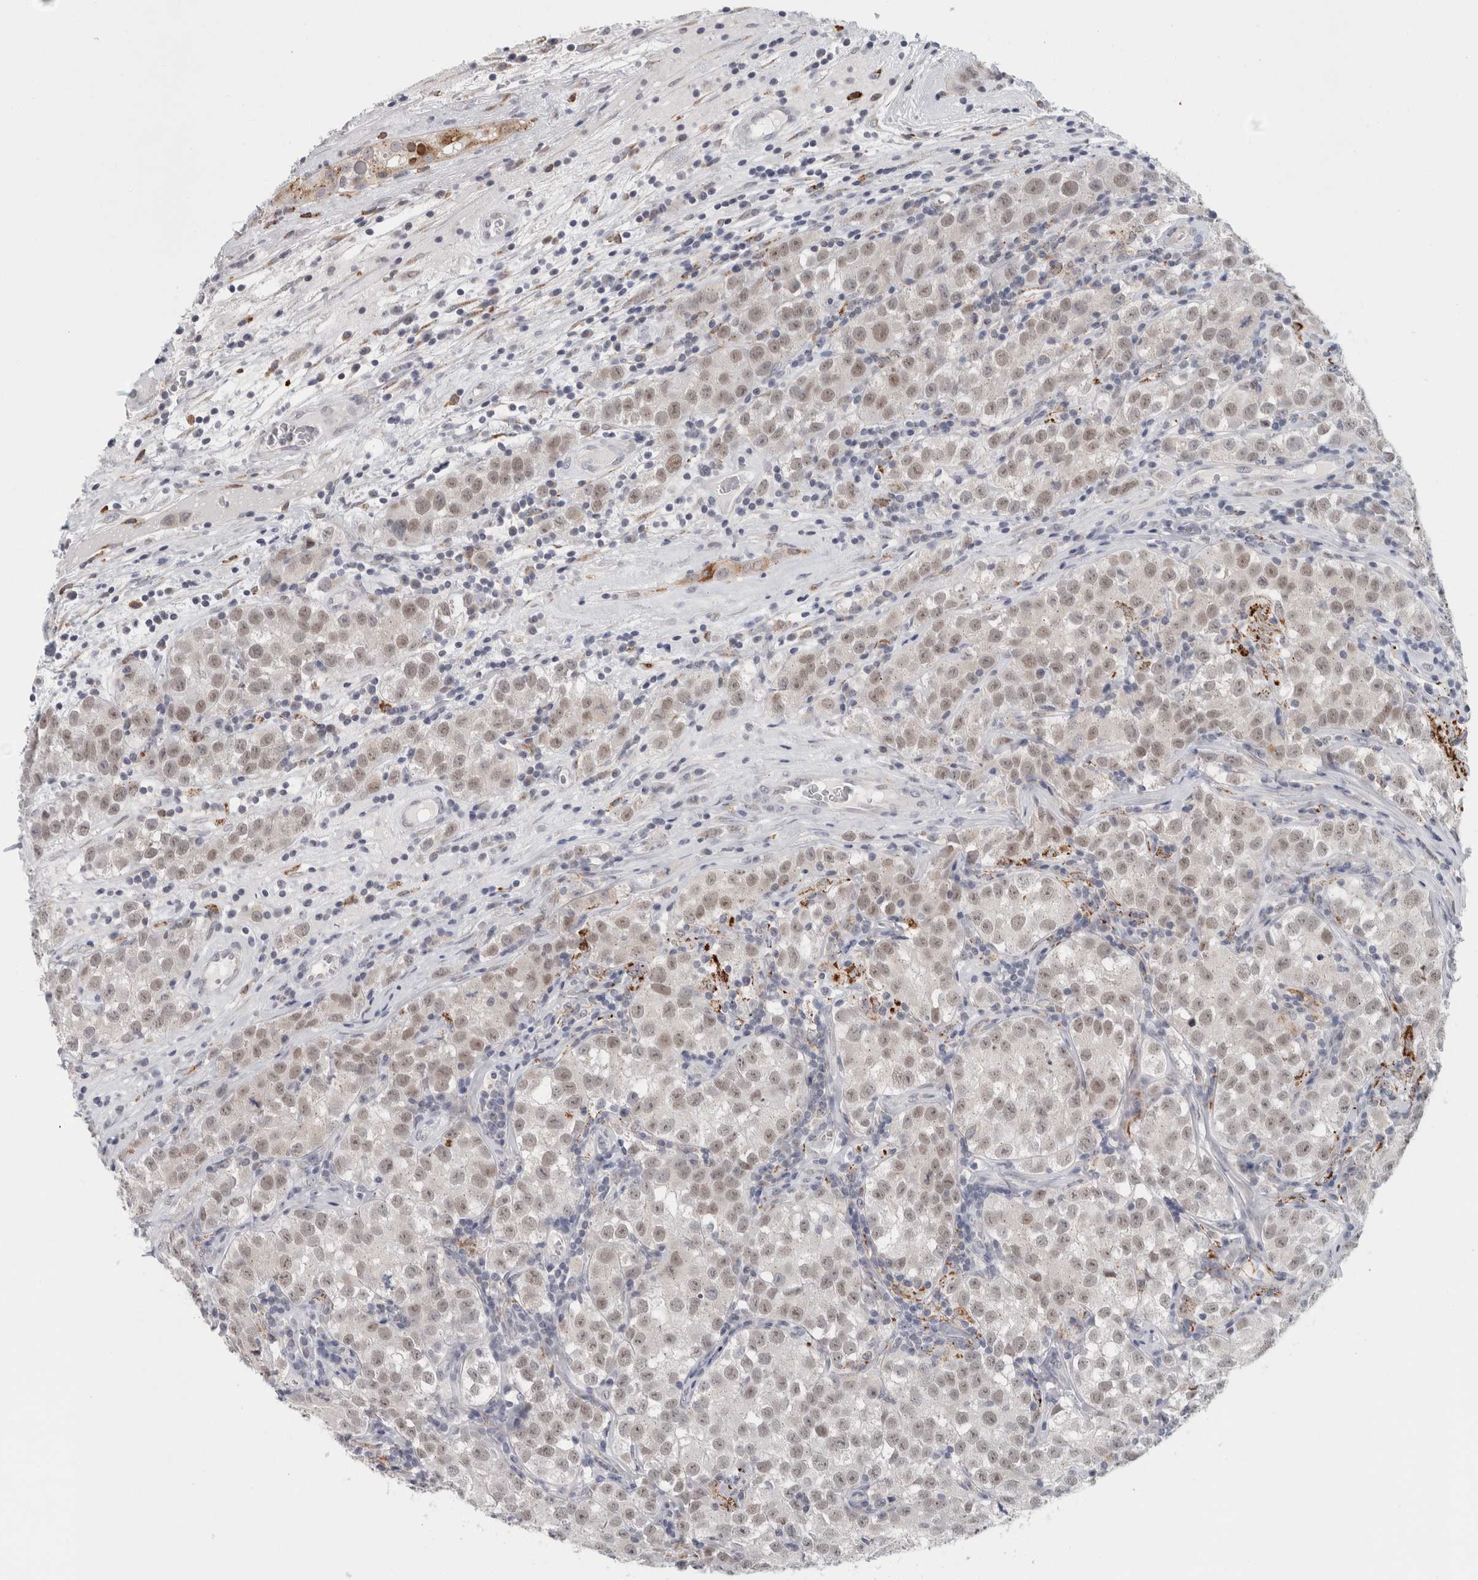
{"staining": {"intensity": "weak", "quantity": "25%-75%", "location": "nuclear"}, "tissue": "testis cancer", "cell_type": "Tumor cells", "image_type": "cancer", "snomed": [{"axis": "morphology", "description": "Seminoma, NOS"}, {"axis": "morphology", "description": "Carcinoma, Embryonal, NOS"}, {"axis": "topography", "description": "Testis"}], "caption": "Protein expression analysis of testis cancer (embryonal carcinoma) reveals weak nuclear expression in about 25%-75% of tumor cells. (Stains: DAB in brown, nuclei in blue, Microscopy: brightfield microscopy at high magnification).", "gene": "NIPA1", "patient": {"sex": "male", "age": 43}}